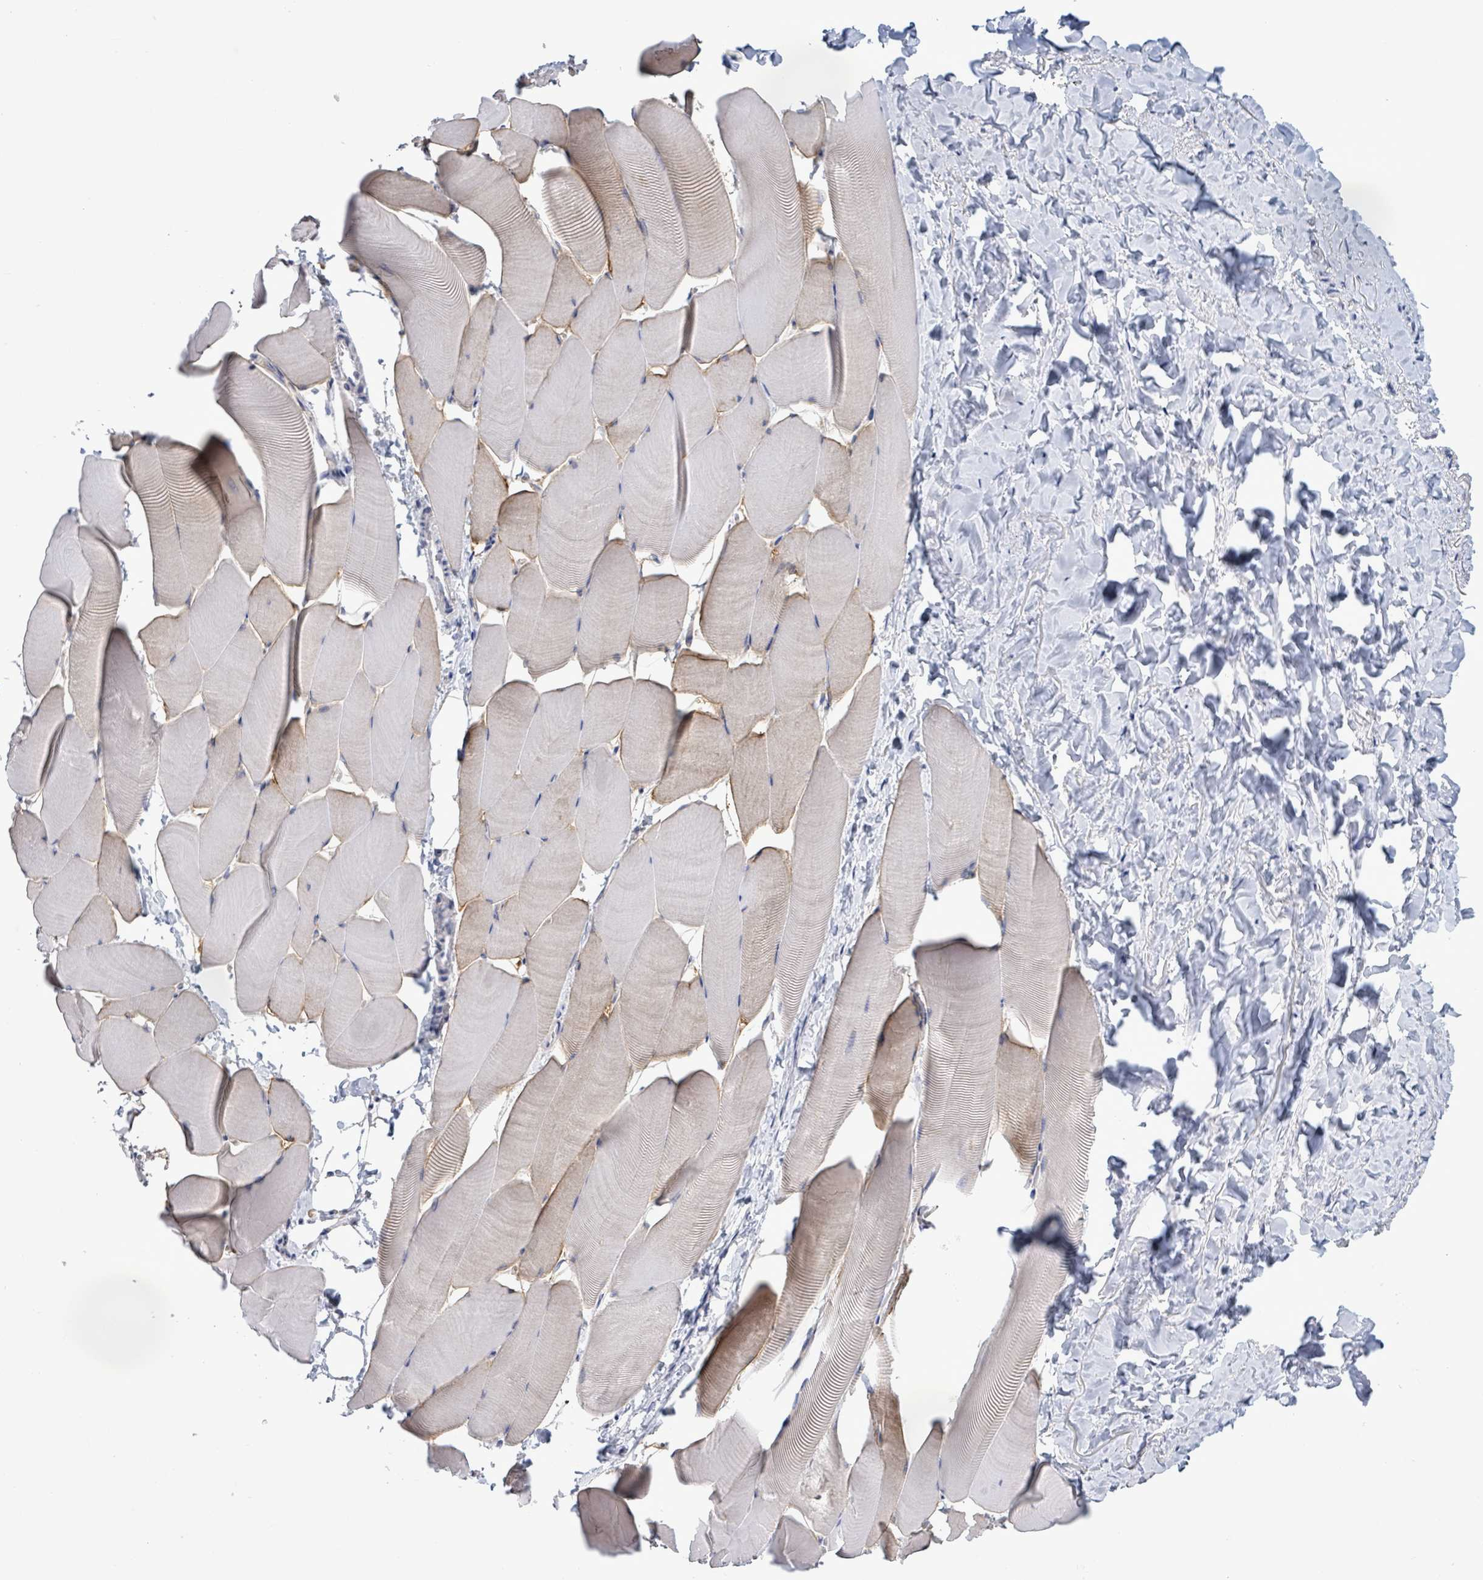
{"staining": {"intensity": "negative", "quantity": "none", "location": "none"}, "tissue": "skeletal muscle", "cell_type": "Myocytes", "image_type": "normal", "snomed": [{"axis": "morphology", "description": "Normal tissue, NOS"}, {"axis": "topography", "description": "Skeletal muscle"}], "caption": "Protein analysis of normal skeletal muscle demonstrates no significant staining in myocytes. (DAB (3,3'-diaminobenzidine) IHC, high magnification).", "gene": "BSG", "patient": {"sex": "male", "age": 25}}